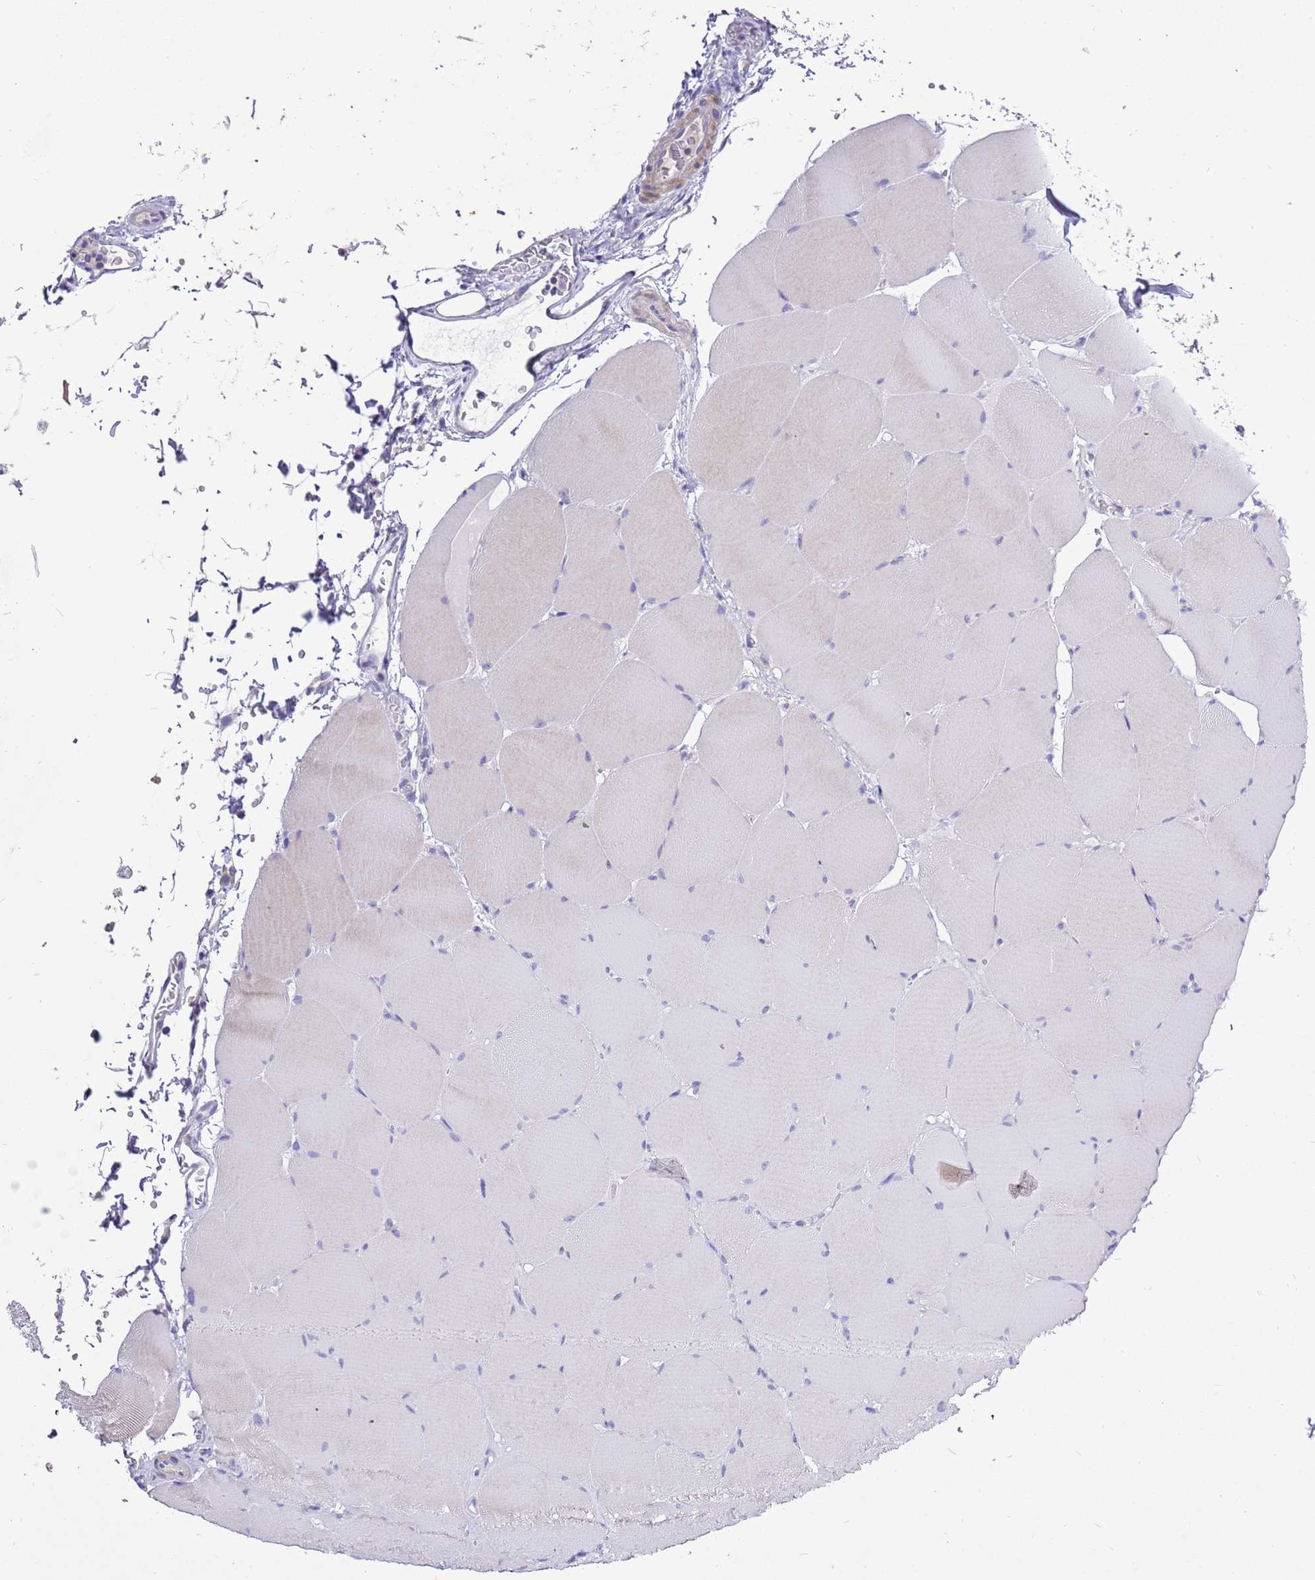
{"staining": {"intensity": "negative", "quantity": "none", "location": "none"}, "tissue": "skeletal muscle", "cell_type": "Myocytes", "image_type": "normal", "snomed": [{"axis": "morphology", "description": "Normal tissue, NOS"}, {"axis": "topography", "description": "Skeletal muscle"}, {"axis": "topography", "description": "Head-Neck"}], "caption": "DAB (3,3'-diaminobenzidine) immunohistochemical staining of unremarkable skeletal muscle reveals no significant staining in myocytes. (DAB (3,3'-diaminobenzidine) immunohistochemistry, high magnification).", "gene": "GLCE", "patient": {"sex": "male", "age": 66}}